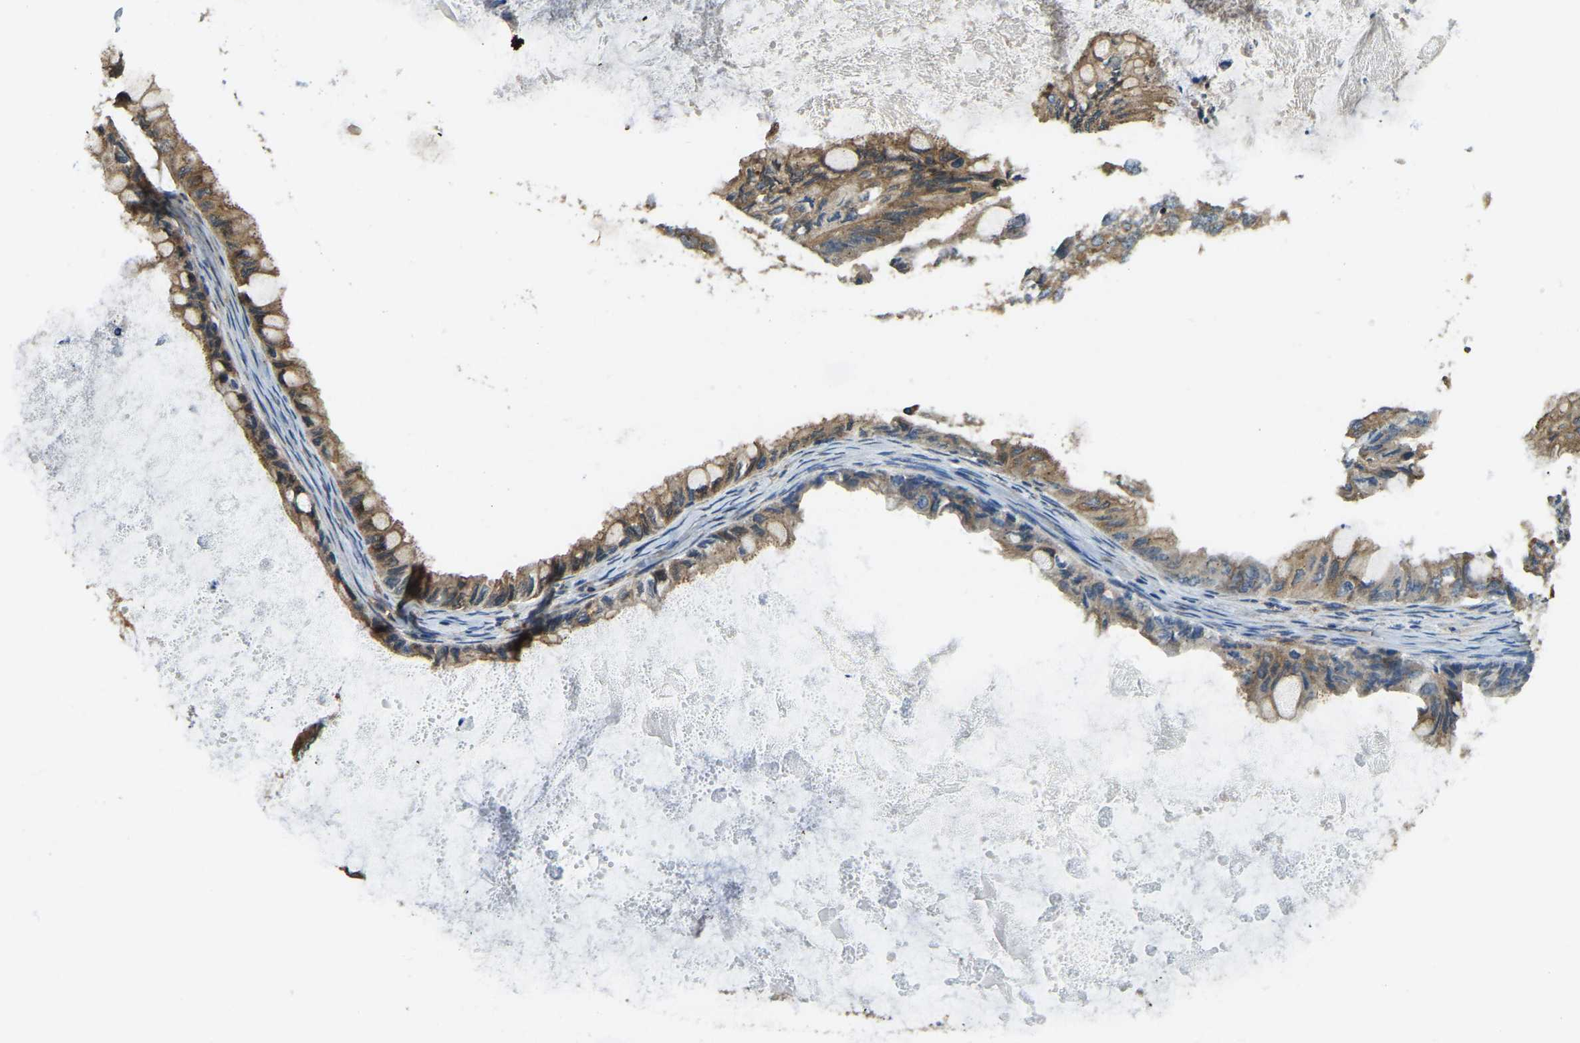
{"staining": {"intensity": "moderate", "quantity": ">75%", "location": "cytoplasmic/membranous"}, "tissue": "ovarian cancer", "cell_type": "Tumor cells", "image_type": "cancer", "snomed": [{"axis": "morphology", "description": "Cystadenocarcinoma, mucinous, NOS"}, {"axis": "topography", "description": "Ovary"}], "caption": "Immunohistochemistry (IHC) photomicrograph of neoplastic tissue: human mucinous cystadenocarcinoma (ovarian) stained using IHC displays medium levels of moderate protein expression localized specifically in the cytoplasmic/membranous of tumor cells, appearing as a cytoplasmic/membranous brown color.", "gene": "ERGIC1", "patient": {"sex": "female", "age": 80}}